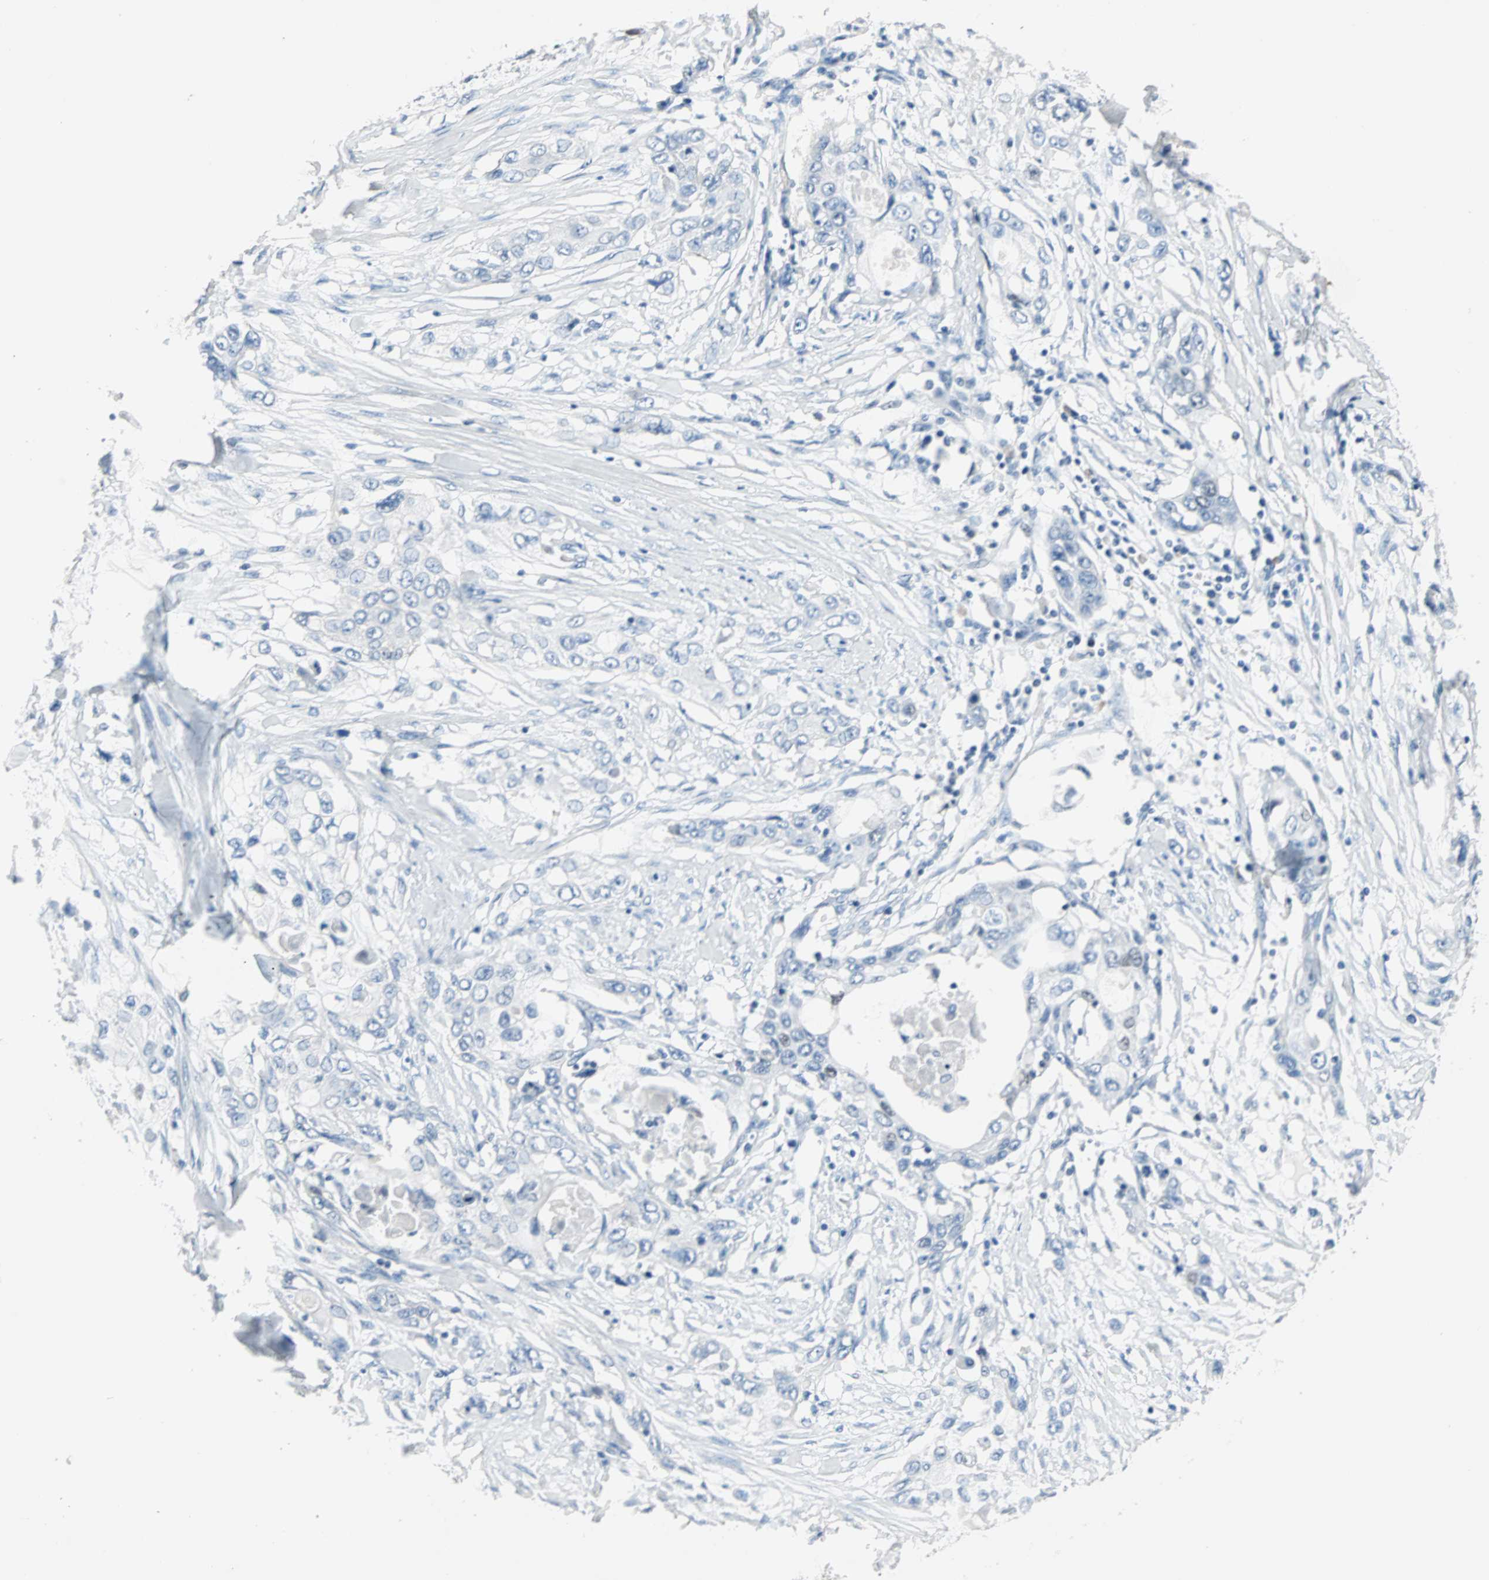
{"staining": {"intensity": "negative", "quantity": "none", "location": "none"}, "tissue": "pancreatic cancer", "cell_type": "Tumor cells", "image_type": "cancer", "snomed": [{"axis": "morphology", "description": "Adenocarcinoma, NOS"}, {"axis": "topography", "description": "Pancreas"}], "caption": "Human pancreatic cancer (adenocarcinoma) stained for a protein using IHC reveals no staining in tumor cells.", "gene": "CCNE2", "patient": {"sex": "female", "age": 70}}